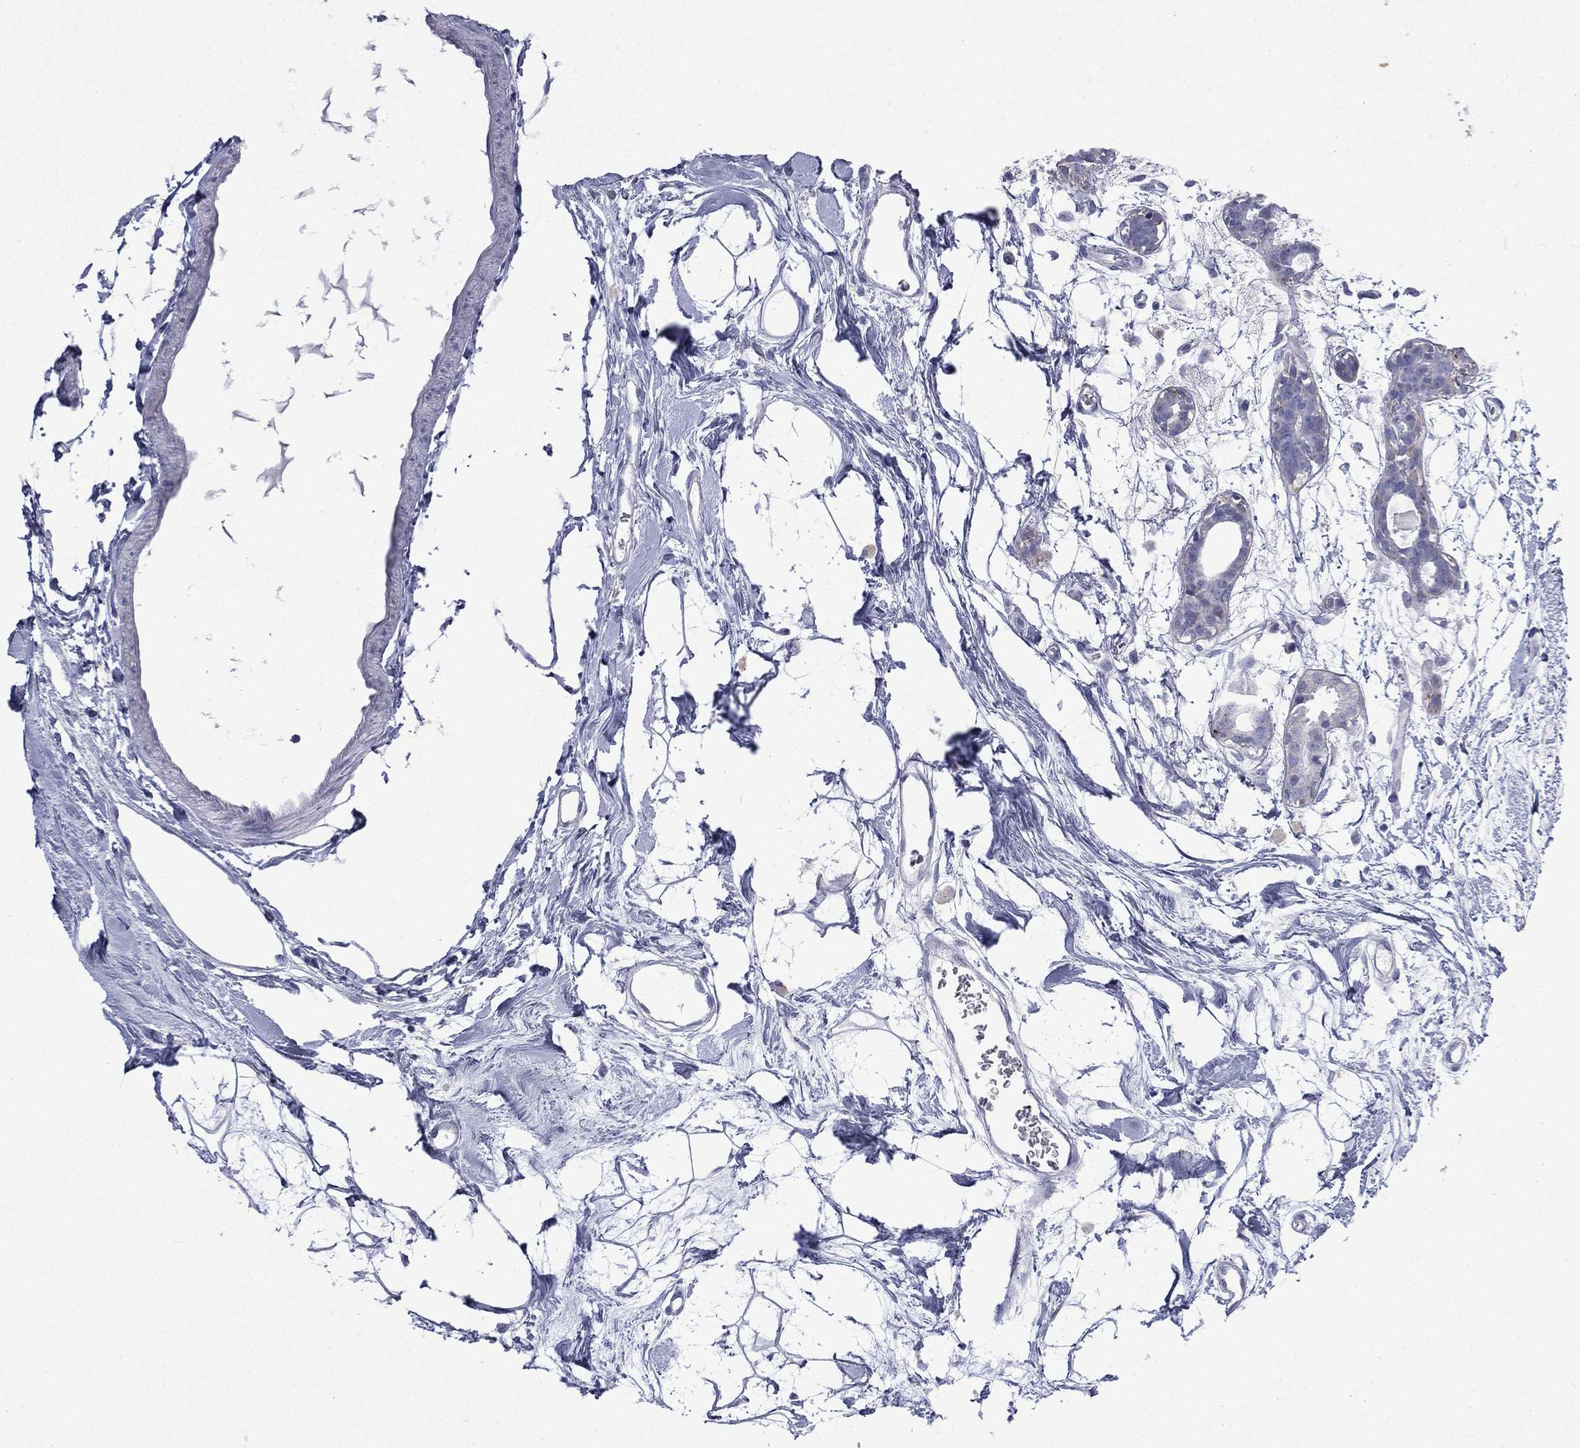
{"staining": {"intensity": "negative", "quantity": "none", "location": "none"}, "tissue": "breast cancer", "cell_type": "Tumor cells", "image_type": "cancer", "snomed": [{"axis": "morphology", "description": "Normal tissue, NOS"}, {"axis": "morphology", "description": "Duct carcinoma"}, {"axis": "topography", "description": "Breast"}], "caption": "This is an immunohistochemistry photomicrograph of breast cancer. There is no positivity in tumor cells.", "gene": "CES2", "patient": {"sex": "female", "age": 40}}